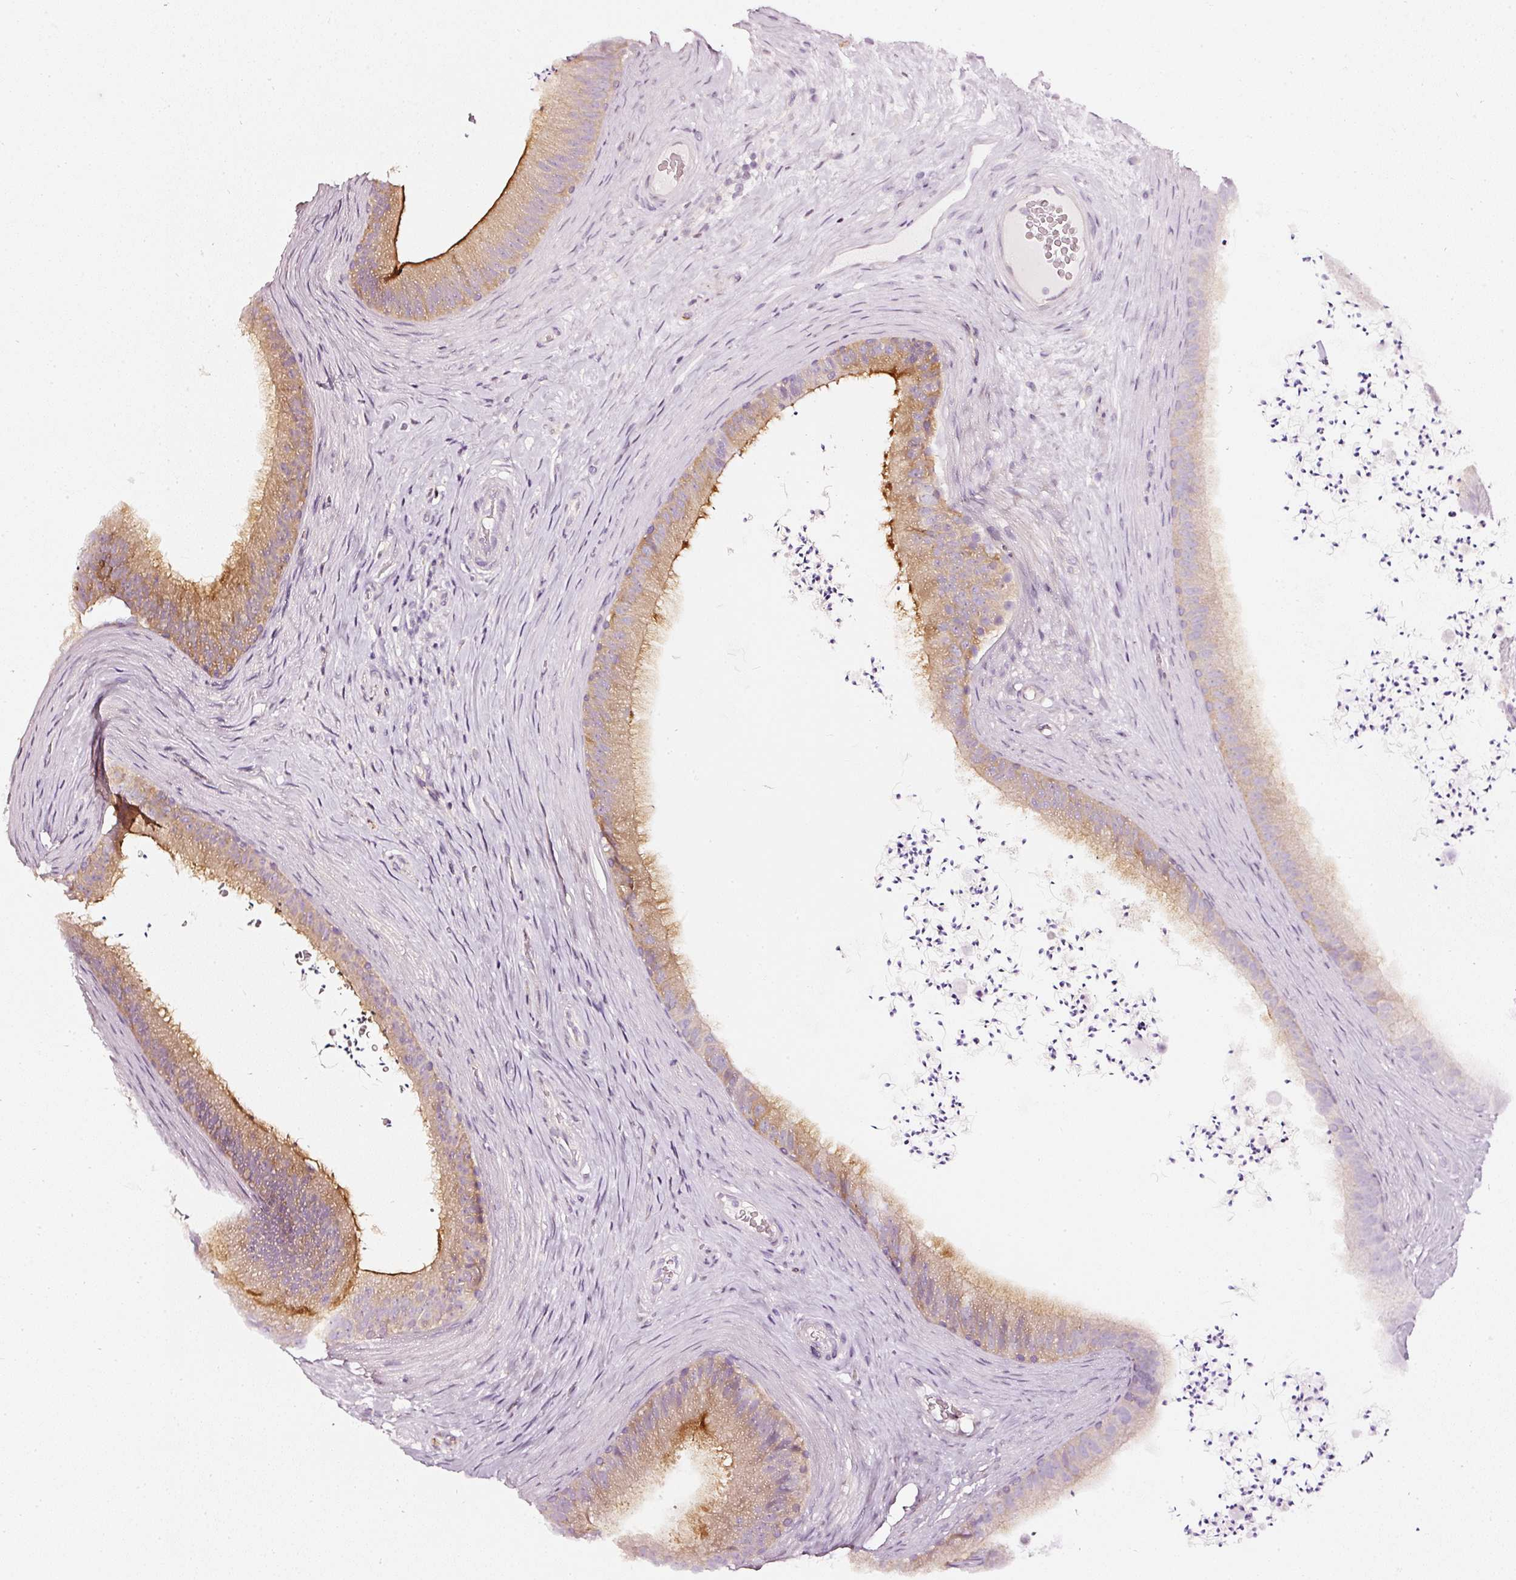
{"staining": {"intensity": "moderate", "quantity": "<25%", "location": "cytoplasmic/membranous"}, "tissue": "epididymis", "cell_type": "Glandular cells", "image_type": "normal", "snomed": [{"axis": "morphology", "description": "Normal tissue, NOS"}, {"axis": "topography", "description": "Testis"}, {"axis": "topography", "description": "Epididymis"}], "caption": "Immunohistochemical staining of benign human epididymis displays <25% levels of moderate cytoplasmic/membranous protein positivity in approximately <25% of glandular cells. Using DAB (brown) and hematoxylin (blue) stains, captured at high magnification using brightfield microscopy.", "gene": "CNP", "patient": {"sex": "male", "age": 41}}